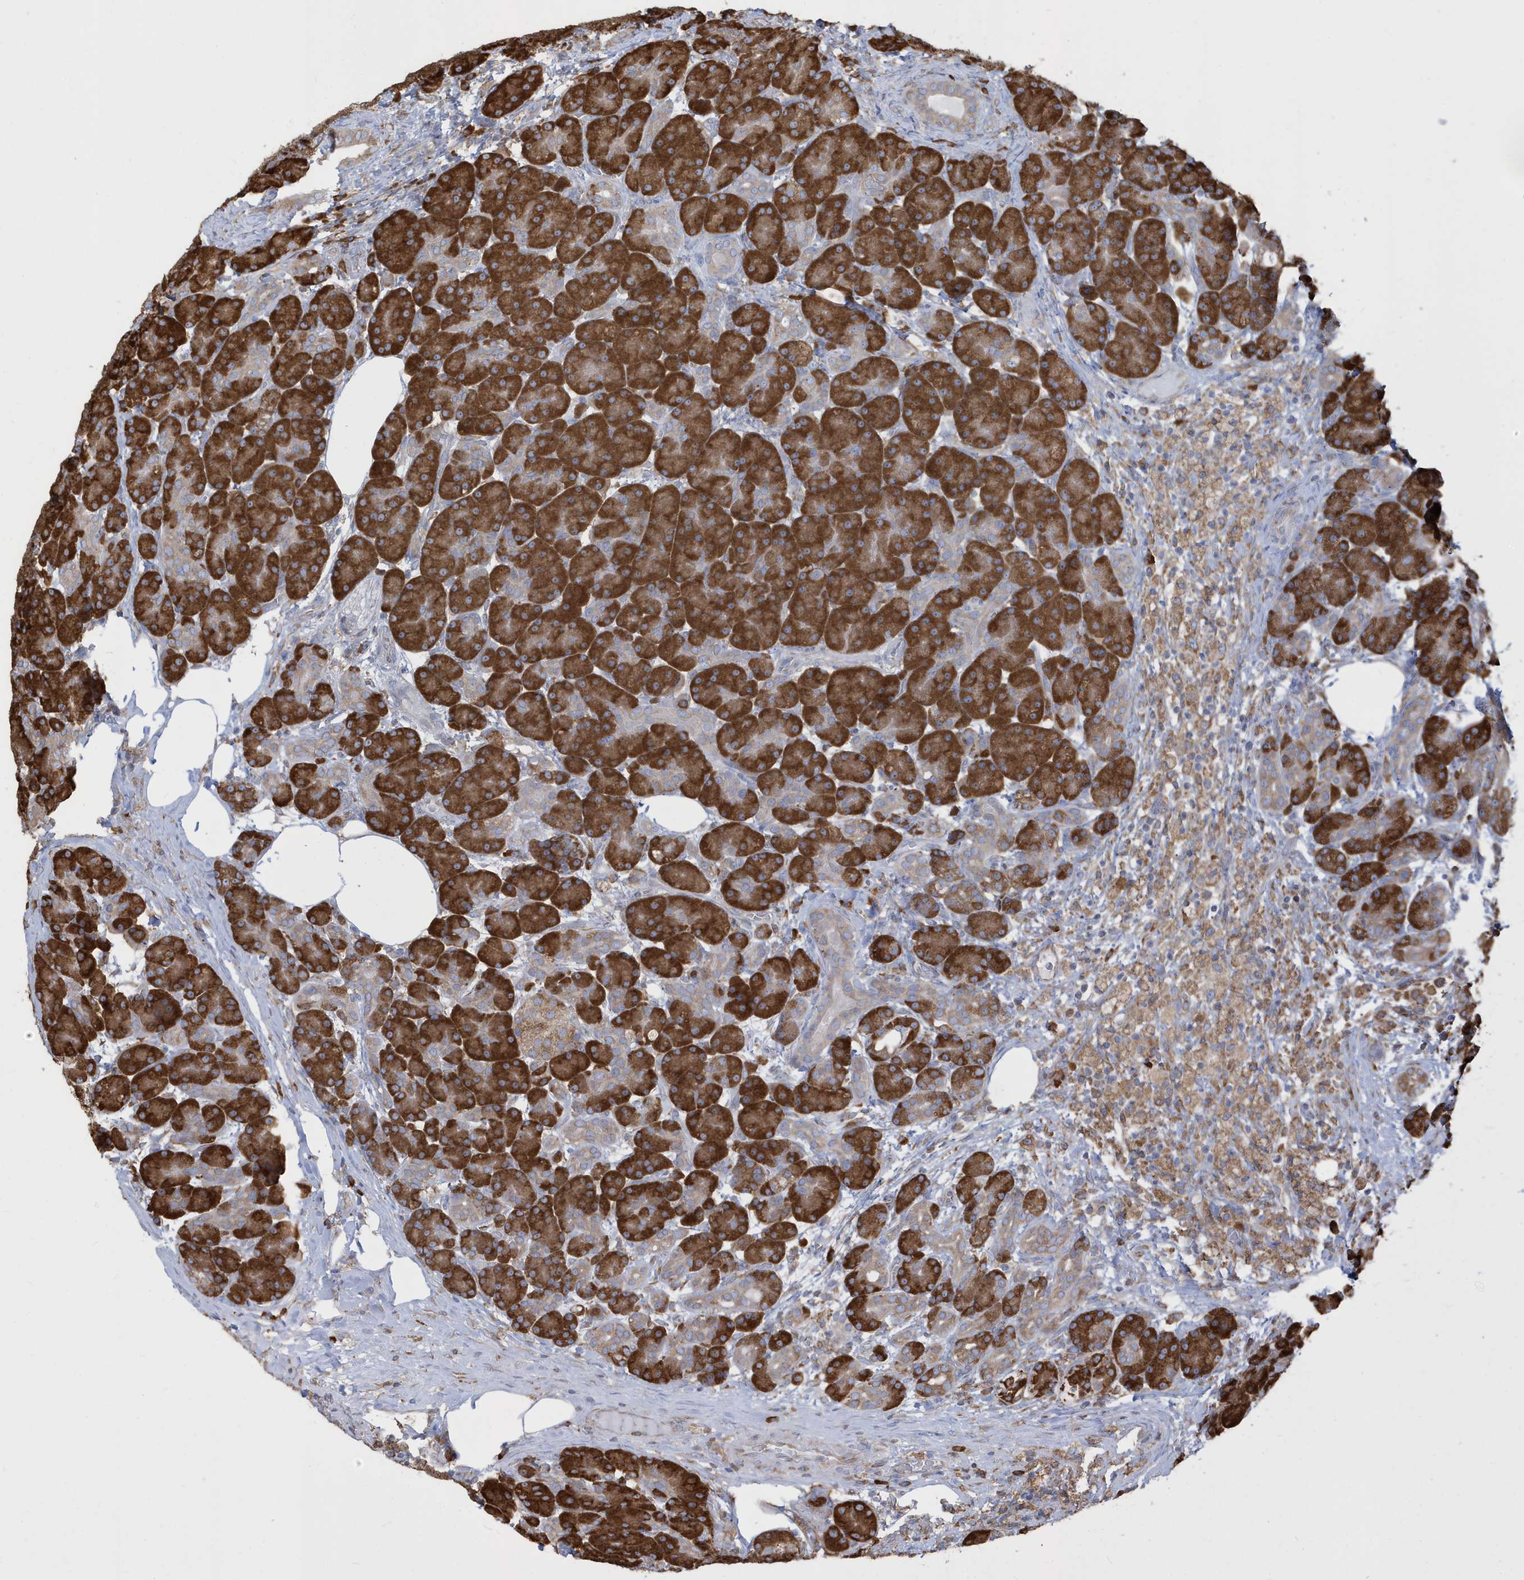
{"staining": {"intensity": "strong", "quantity": ">75%", "location": "cytoplasmic/membranous"}, "tissue": "pancreas", "cell_type": "Exocrine glandular cells", "image_type": "normal", "snomed": [{"axis": "morphology", "description": "Normal tissue, NOS"}, {"axis": "topography", "description": "Pancreas"}], "caption": "Pancreas stained with DAB immunohistochemistry (IHC) demonstrates high levels of strong cytoplasmic/membranous expression in about >75% of exocrine glandular cells. Immunohistochemistry (ihc) stains the protein in brown and the nuclei are stained blue.", "gene": "PDIA6", "patient": {"sex": "male", "age": 63}}